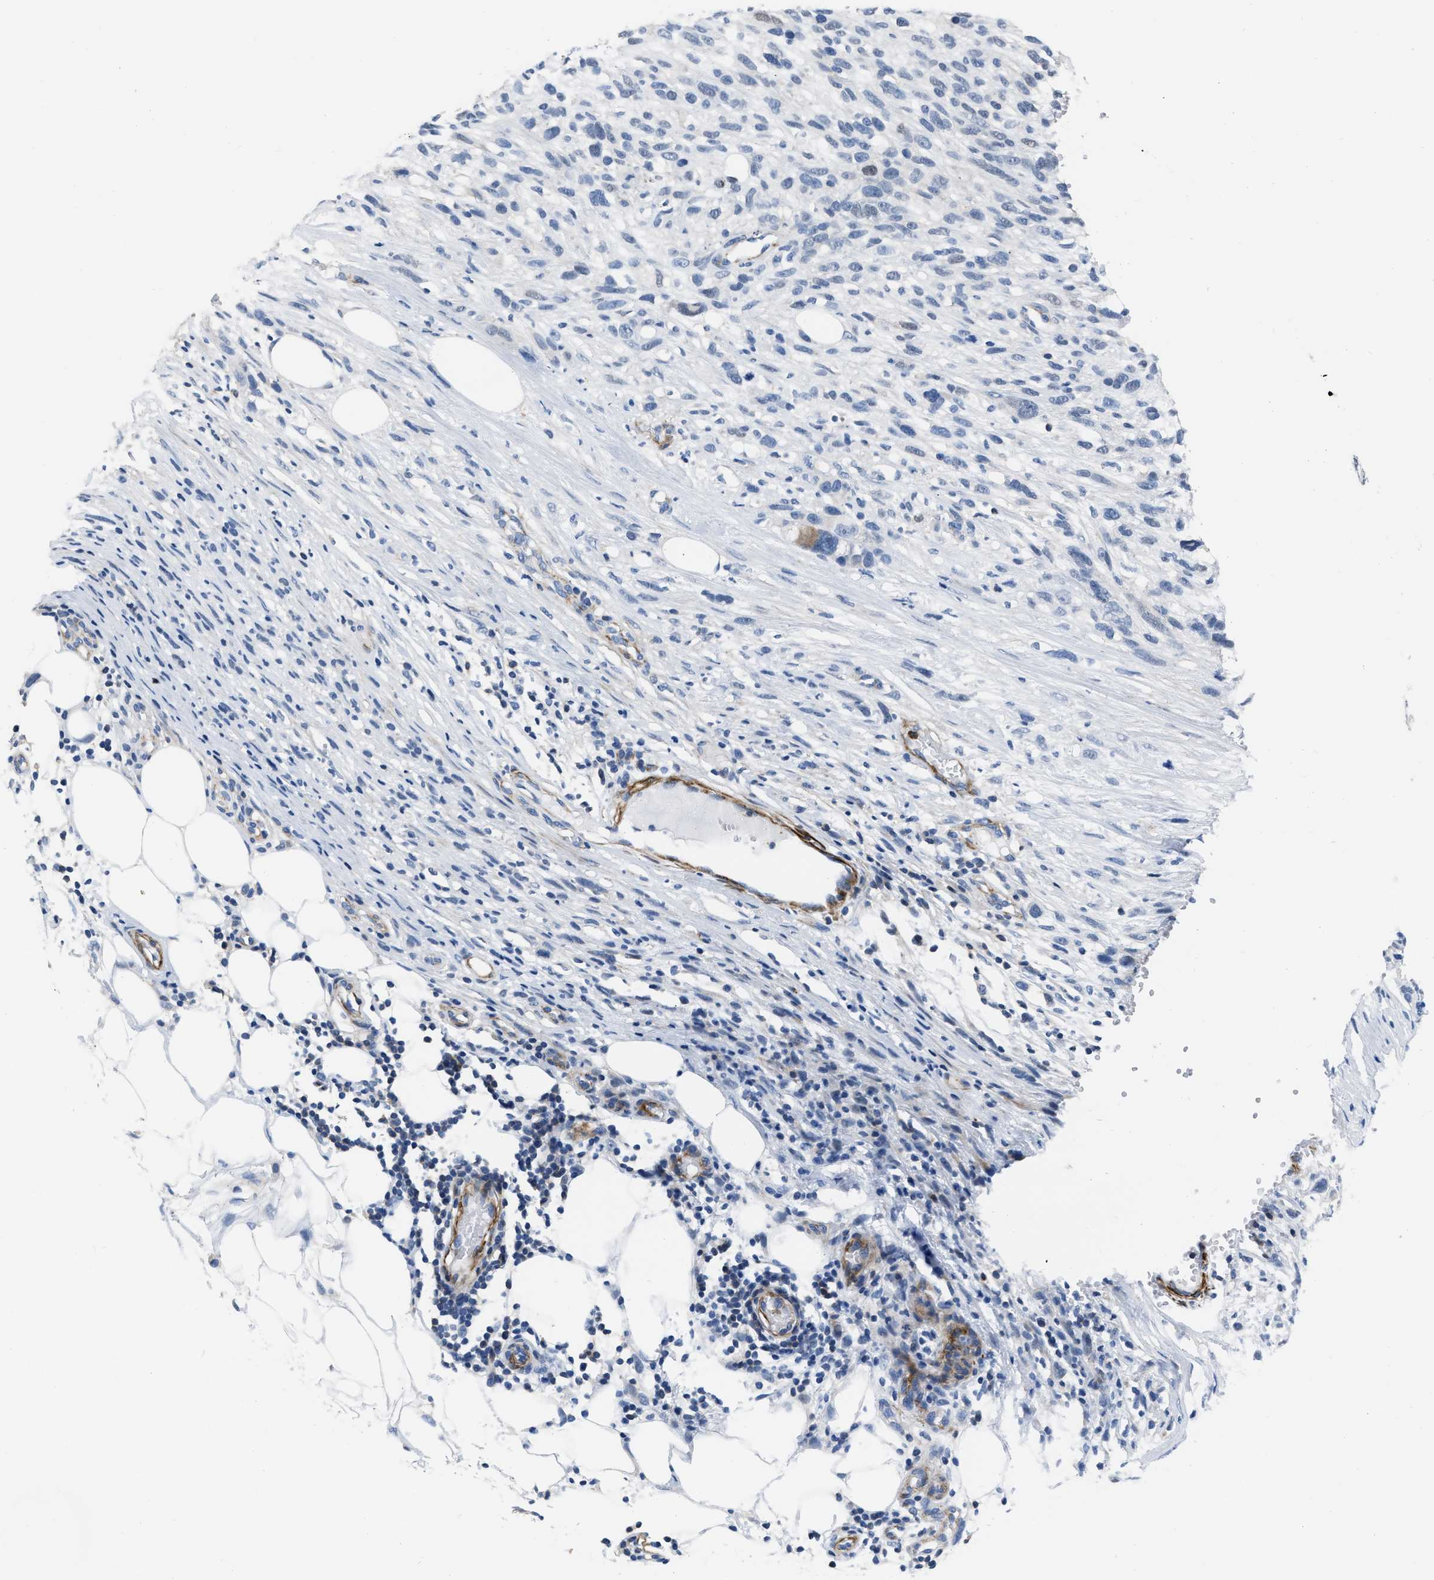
{"staining": {"intensity": "negative", "quantity": "none", "location": "none"}, "tissue": "melanoma", "cell_type": "Tumor cells", "image_type": "cancer", "snomed": [{"axis": "morphology", "description": "Malignant melanoma, NOS"}, {"axis": "topography", "description": "Skin"}], "caption": "Tumor cells are negative for protein expression in human malignant melanoma.", "gene": "PRMT2", "patient": {"sex": "female", "age": 55}}